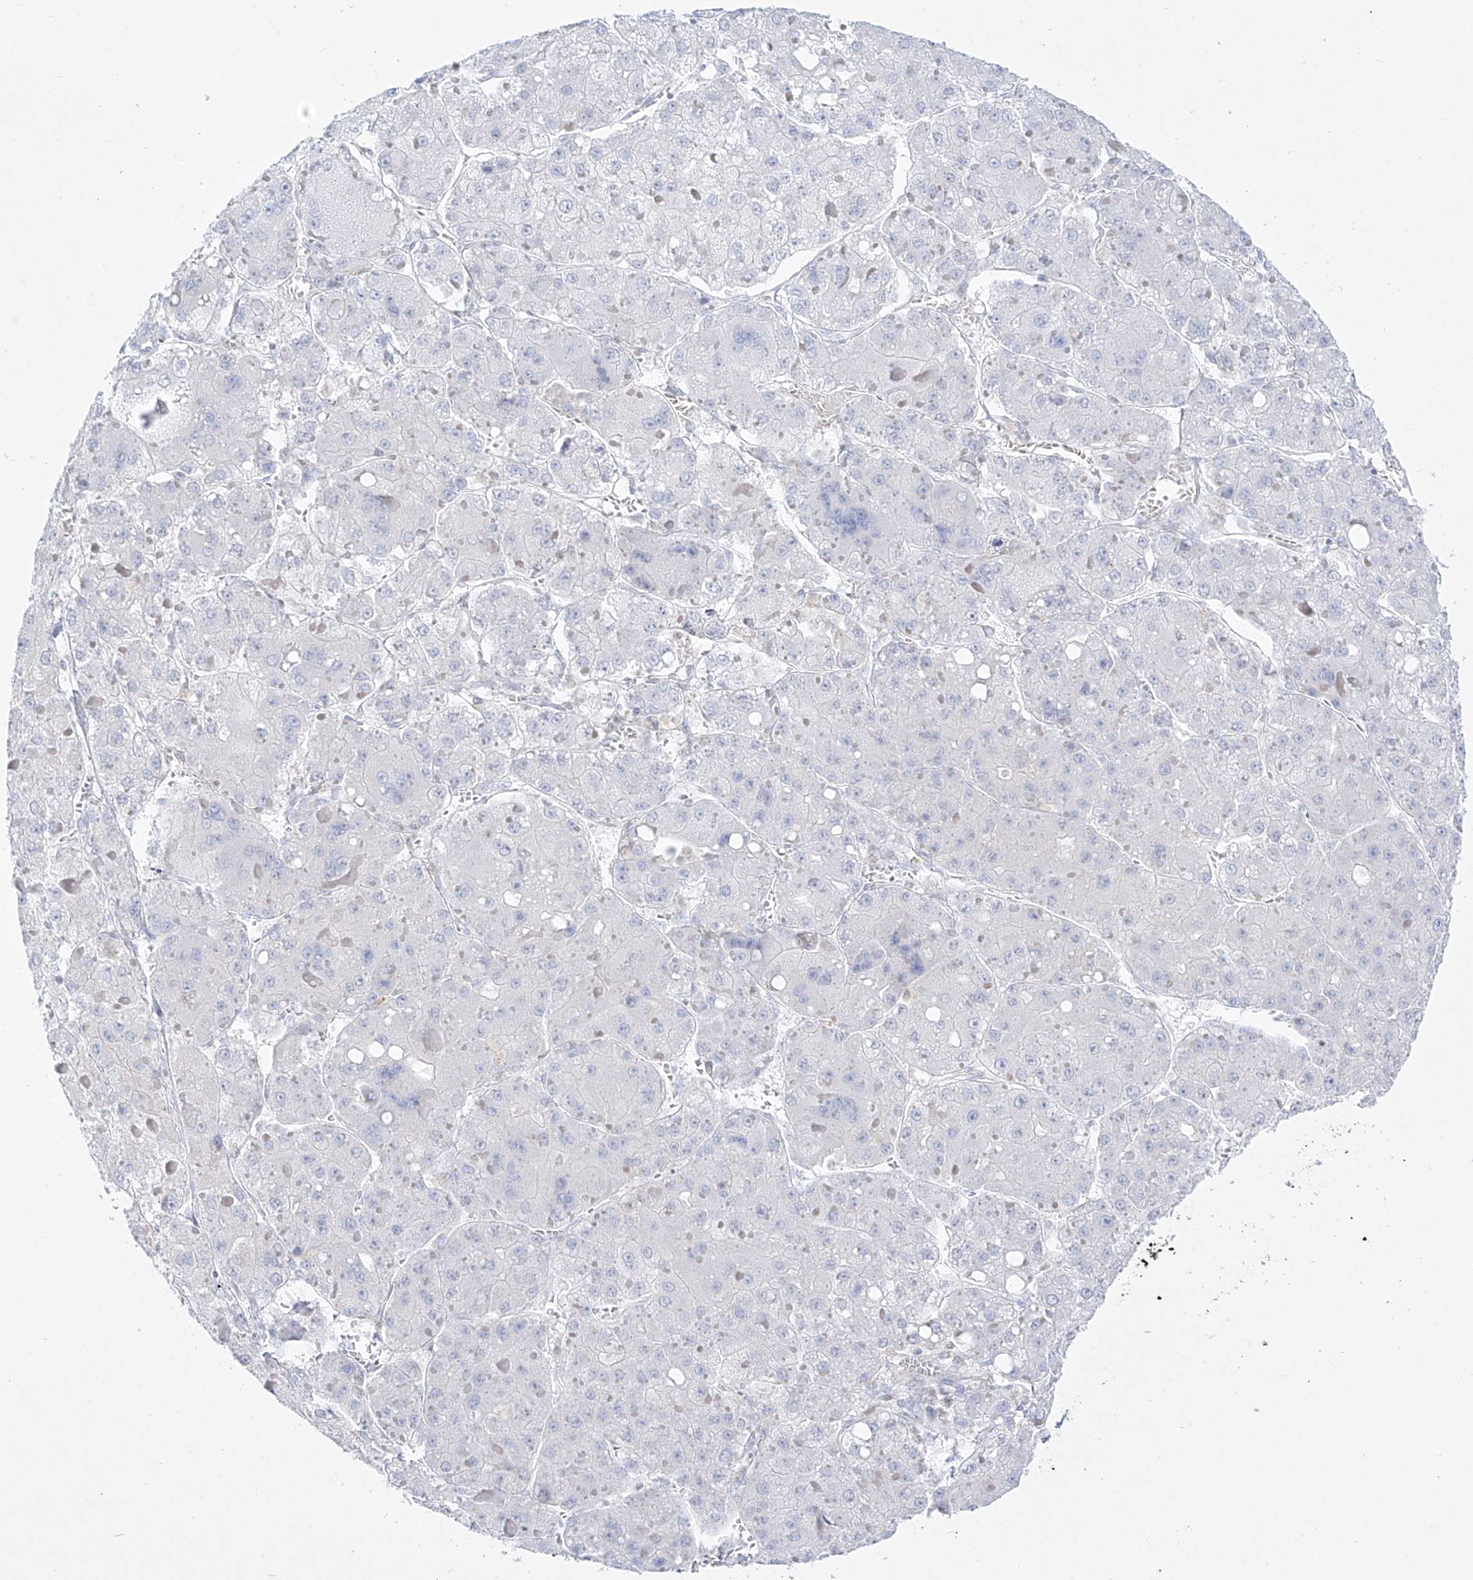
{"staining": {"intensity": "negative", "quantity": "none", "location": "none"}, "tissue": "liver cancer", "cell_type": "Tumor cells", "image_type": "cancer", "snomed": [{"axis": "morphology", "description": "Carcinoma, Hepatocellular, NOS"}, {"axis": "topography", "description": "Liver"}], "caption": "This is an immunohistochemistry (IHC) histopathology image of hepatocellular carcinoma (liver). There is no positivity in tumor cells.", "gene": "DMKN", "patient": {"sex": "female", "age": 73}}